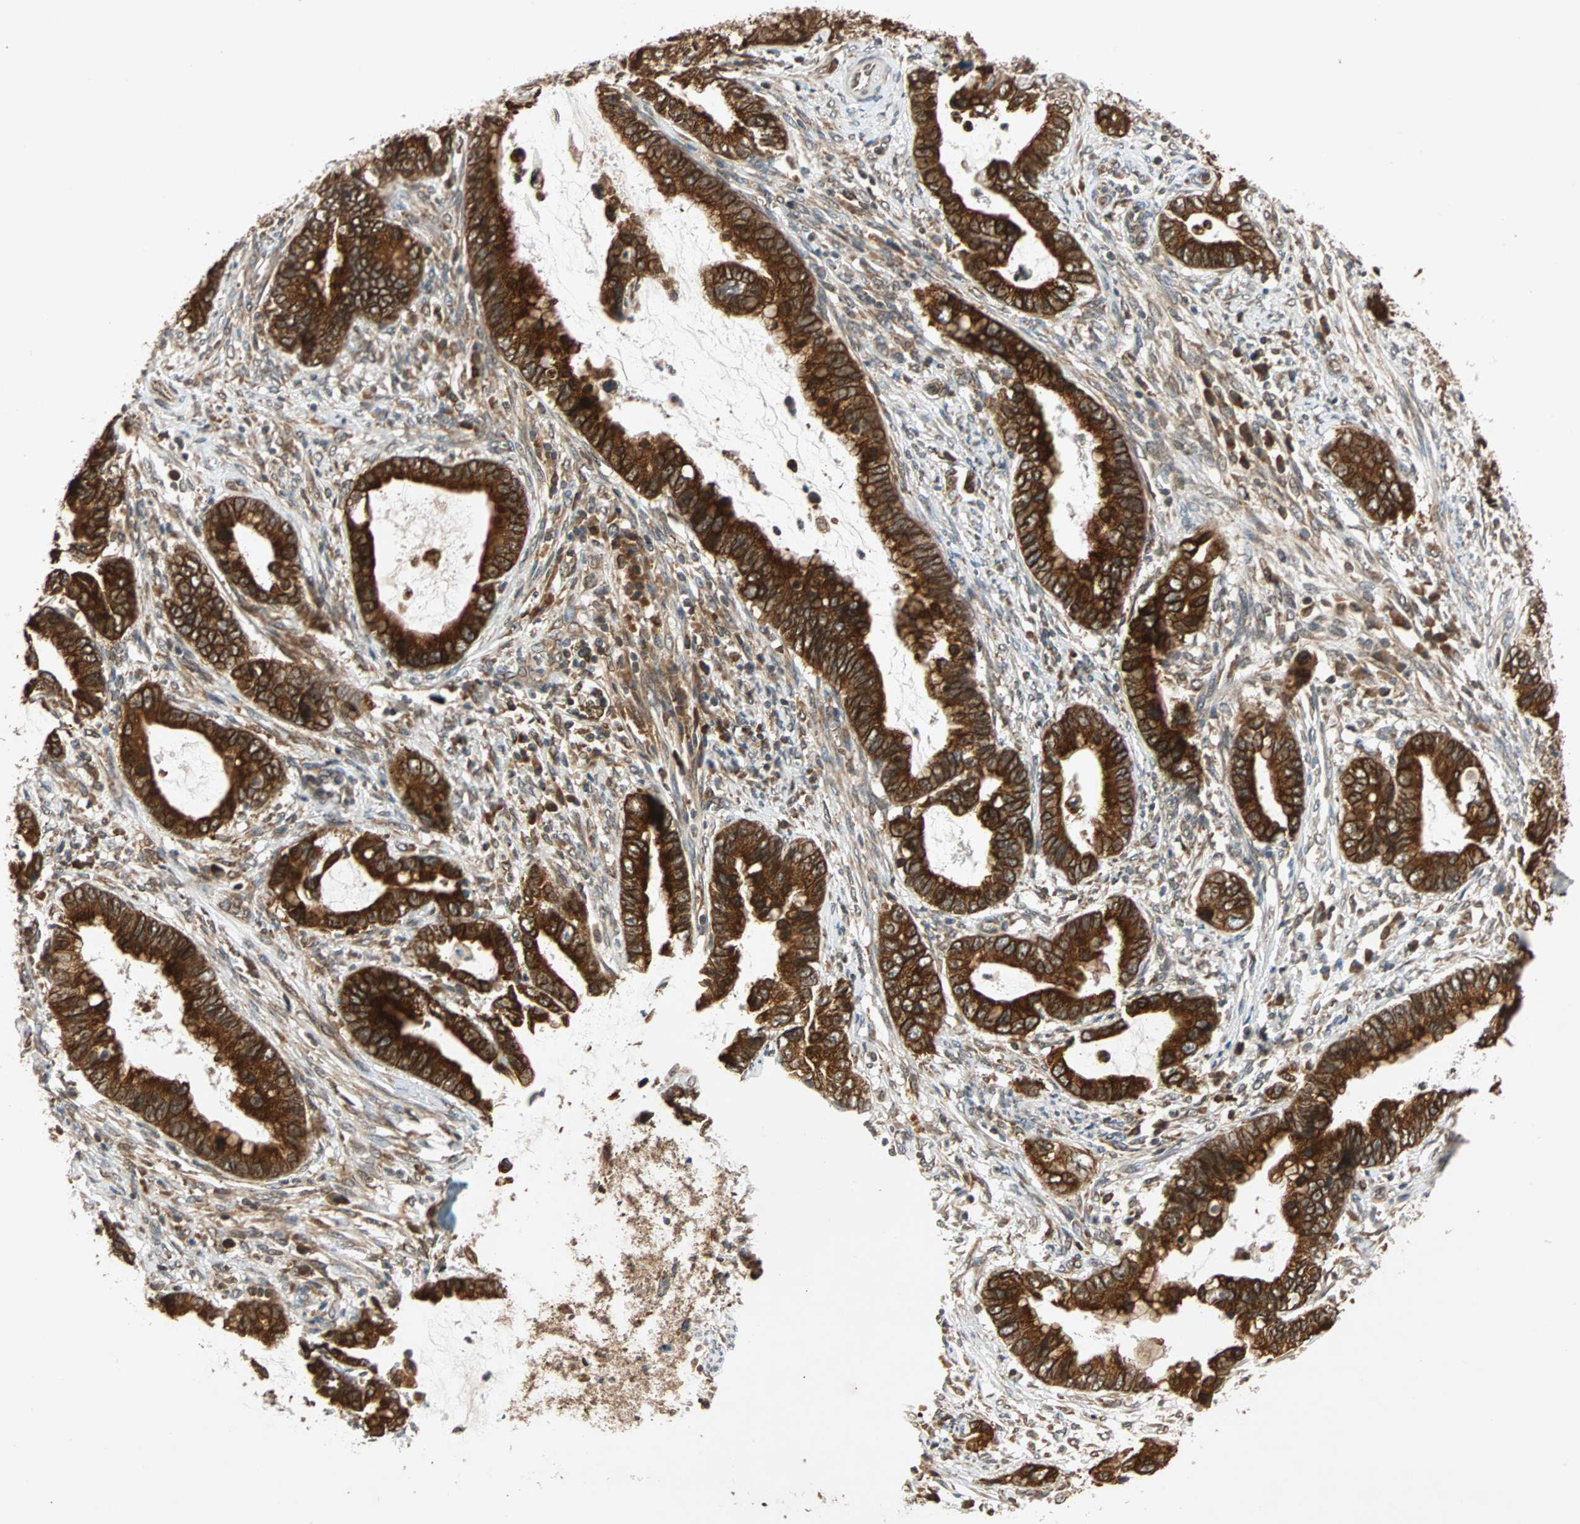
{"staining": {"intensity": "strong", "quantity": ">75%", "location": "cytoplasmic/membranous"}, "tissue": "cervical cancer", "cell_type": "Tumor cells", "image_type": "cancer", "snomed": [{"axis": "morphology", "description": "Adenocarcinoma, NOS"}, {"axis": "topography", "description": "Cervix"}], "caption": "Protein expression analysis of cervical adenocarcinoma displays strong cytoplasmic/membranous staining in about >75% of tumor cells. (Brightfield microscopy of DAB IHC at high magnification).", "gene": "AUP1", "patient": {"sex": "female", "age": 44}}